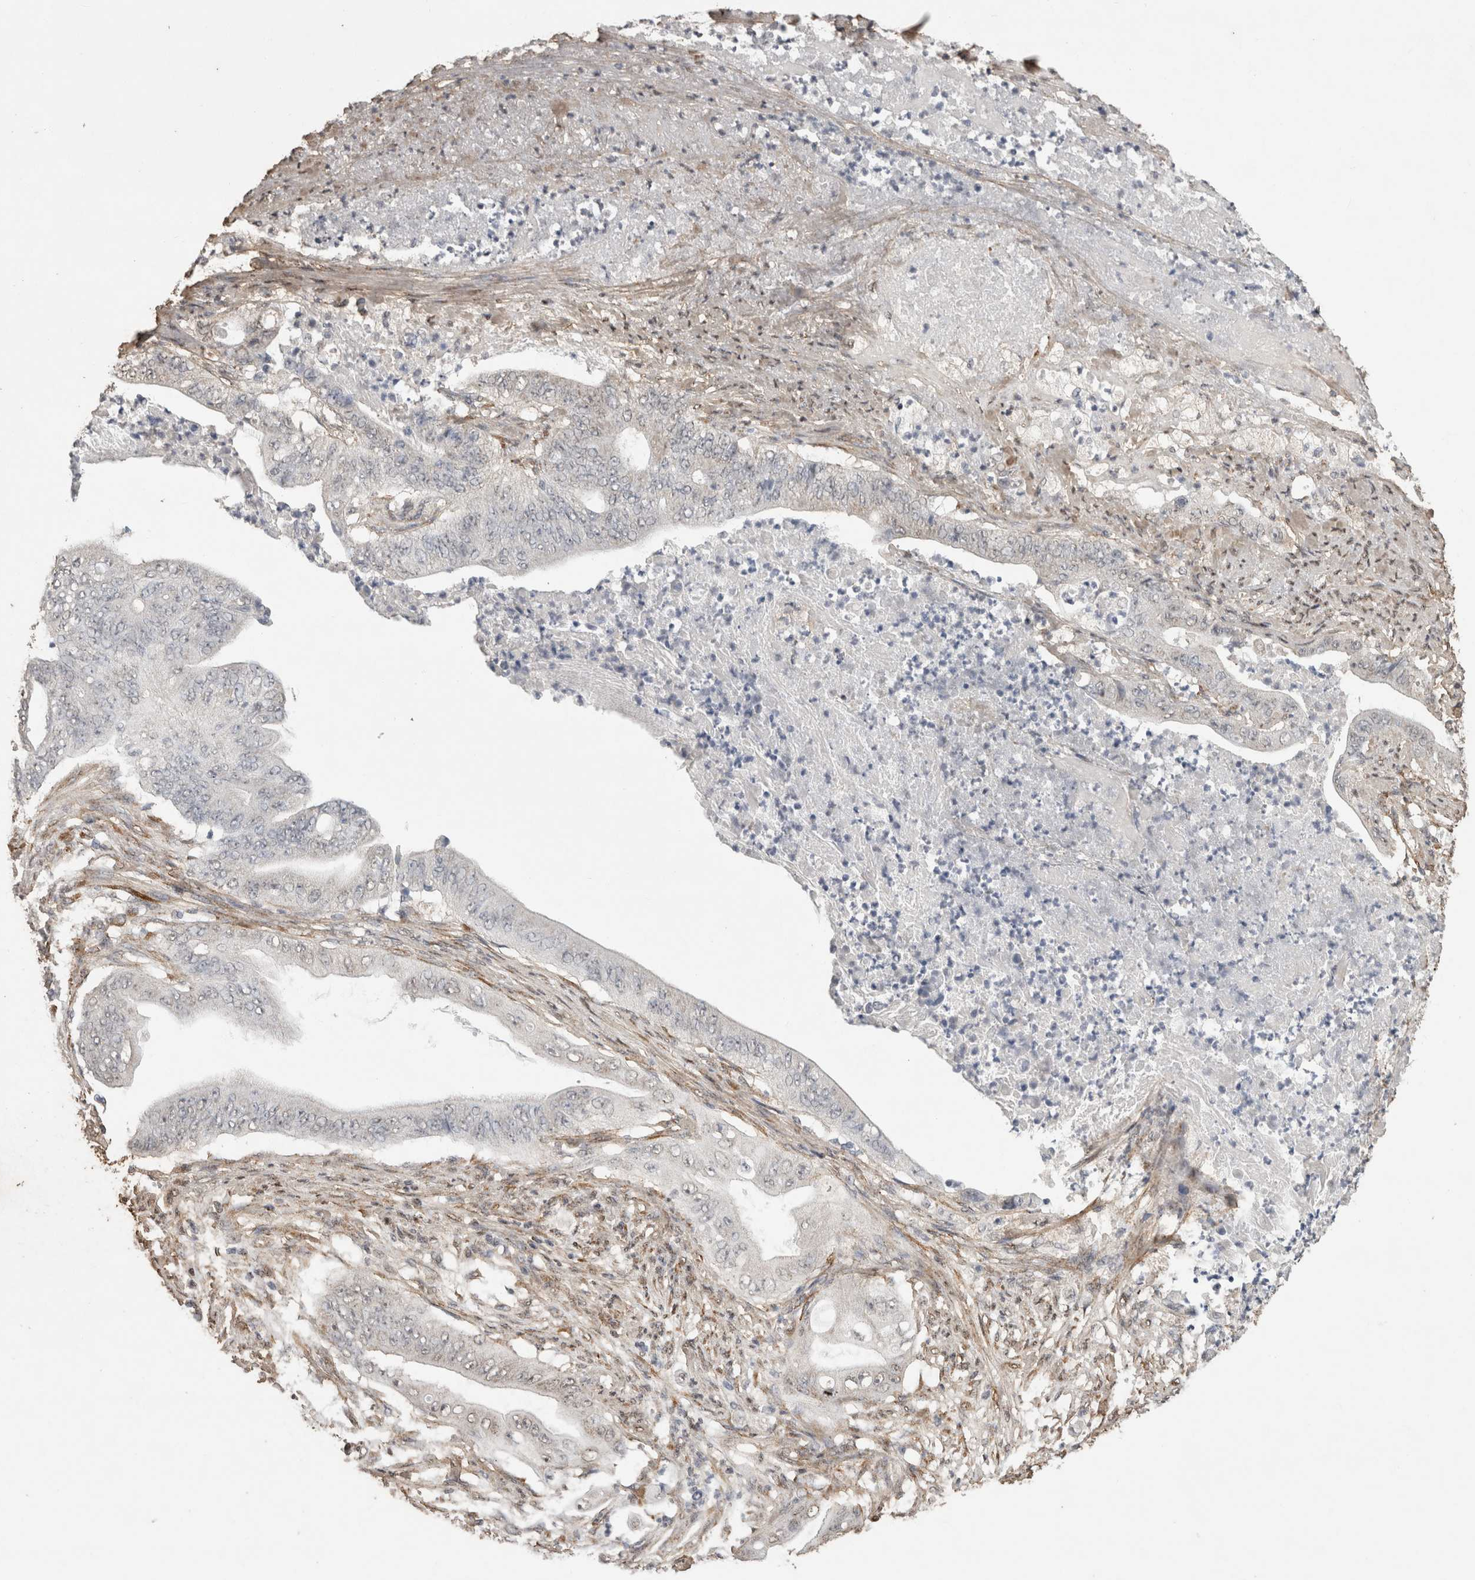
{"staining": {"intensity": "negative", "quantity": "none", "location": "none"}, "tissue": "stomach cancer", "cell_type": "Tumor cells", "image_type": "cancer", "snomed": [{"axis": "morphology", "description": "Adenocarcinoma, NOS"}, {"axis": "topography", "description": "Stomach"}], "caption": "A high-resolution histopathology image shows IHC staining of stomach adenocarcinoma, which exhibits no significant positivity in tumor cells.", "gene": "C1QTNF5", "patient": {"sex": "female", "age": 73}}